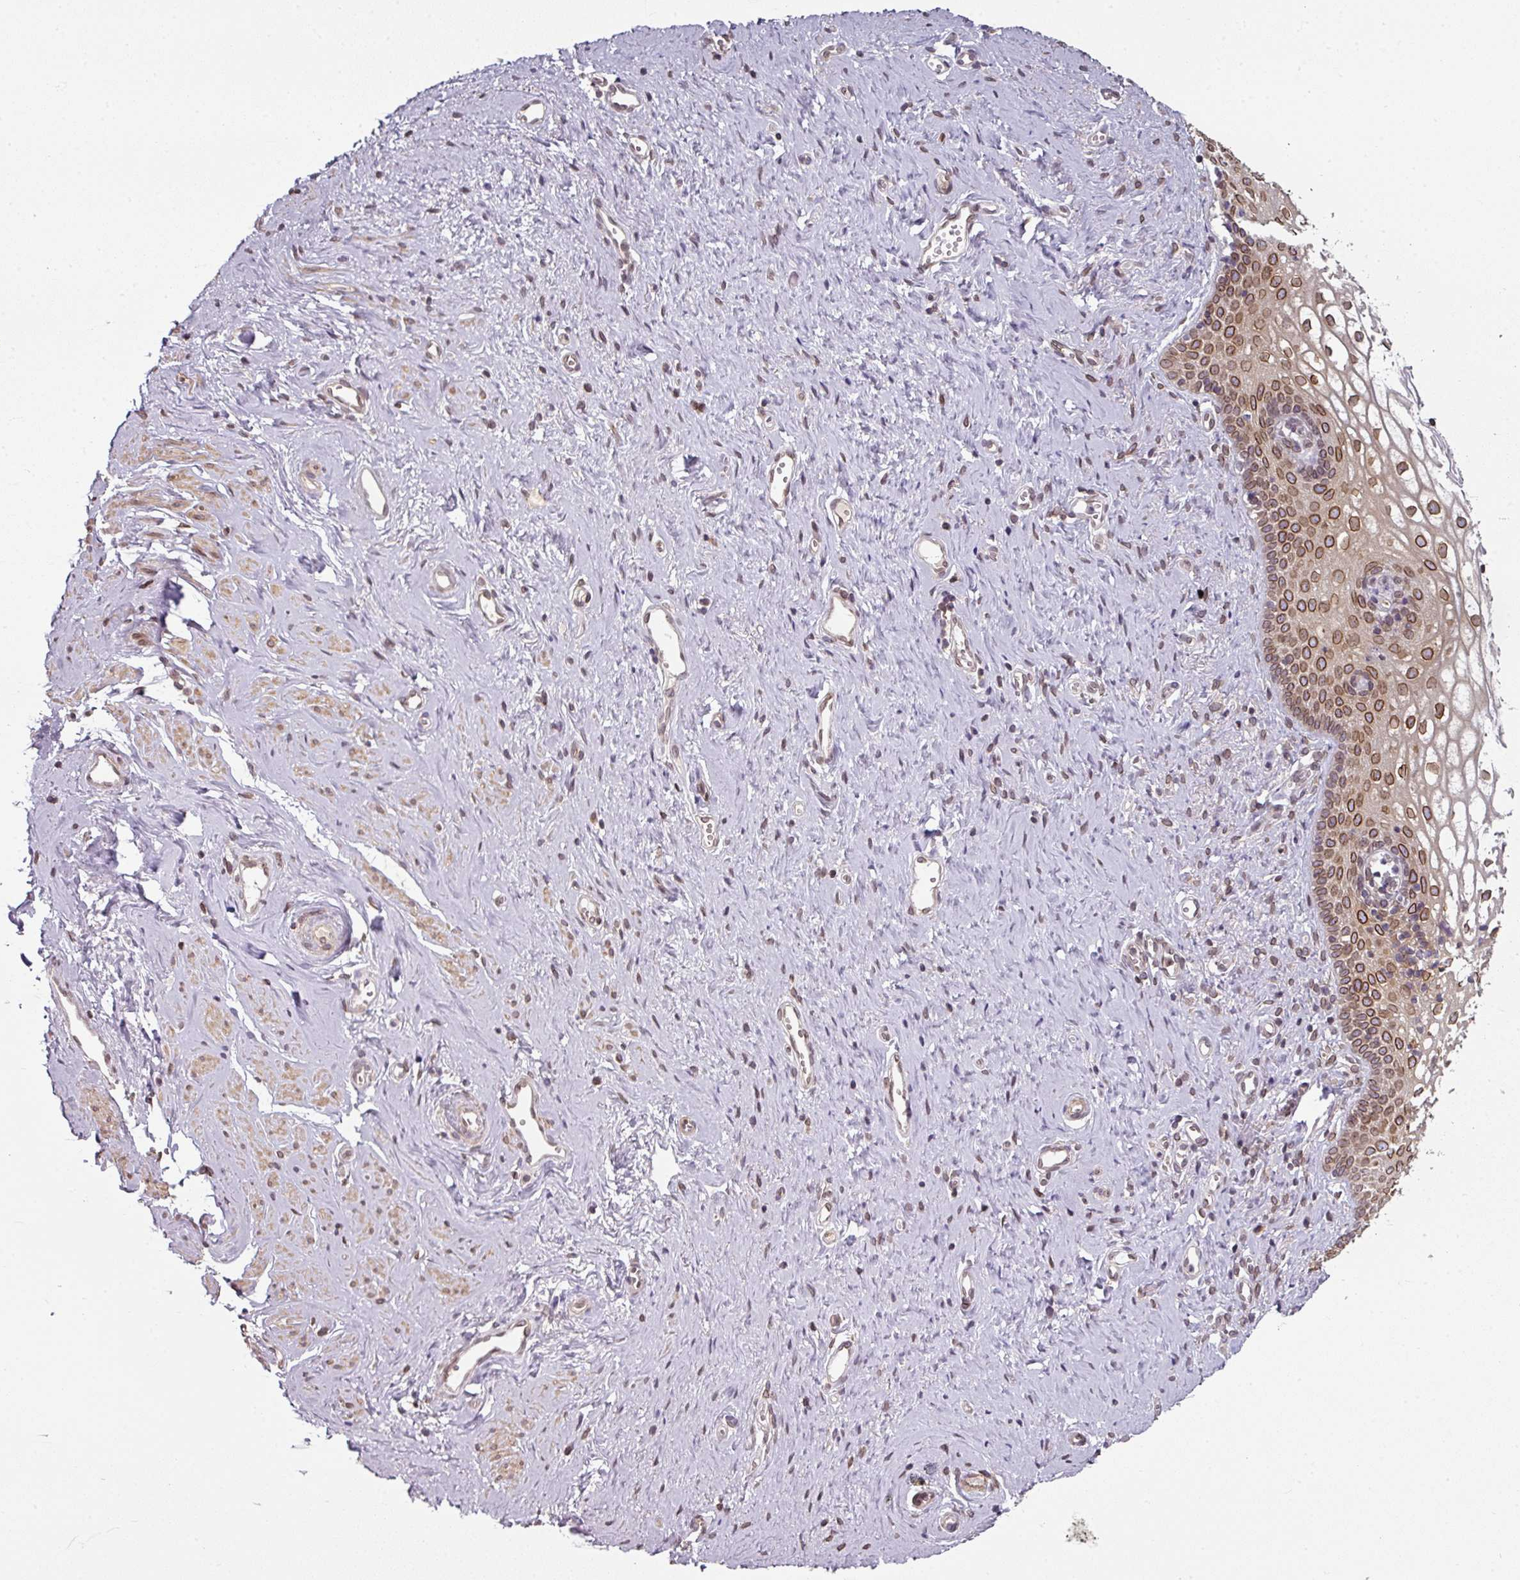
{"staining": {"intensity": "strong", "quantity": ">75%", "location": "cytoplasmic/membranous,nuclear"}, "tissue": "vagina", "cell_type": "Squamous epithelial cells", "image_type": "normal", "snomed": [{"axis": "morphology", "description": "Normal tissue, NOS"}, {"axis": "topography", "description": "Vagina"}], "caption": "Vagina stained with DAB (3,3'-diaminobenzidine) immunohistochemistry exhibits high levels of strong cytoplasmic/membranous,nuclear staining in approximately >75% of squamous epithelial cells.", "gene": "RANGAP1", "patient": {"sex": "female", "age": 59}}